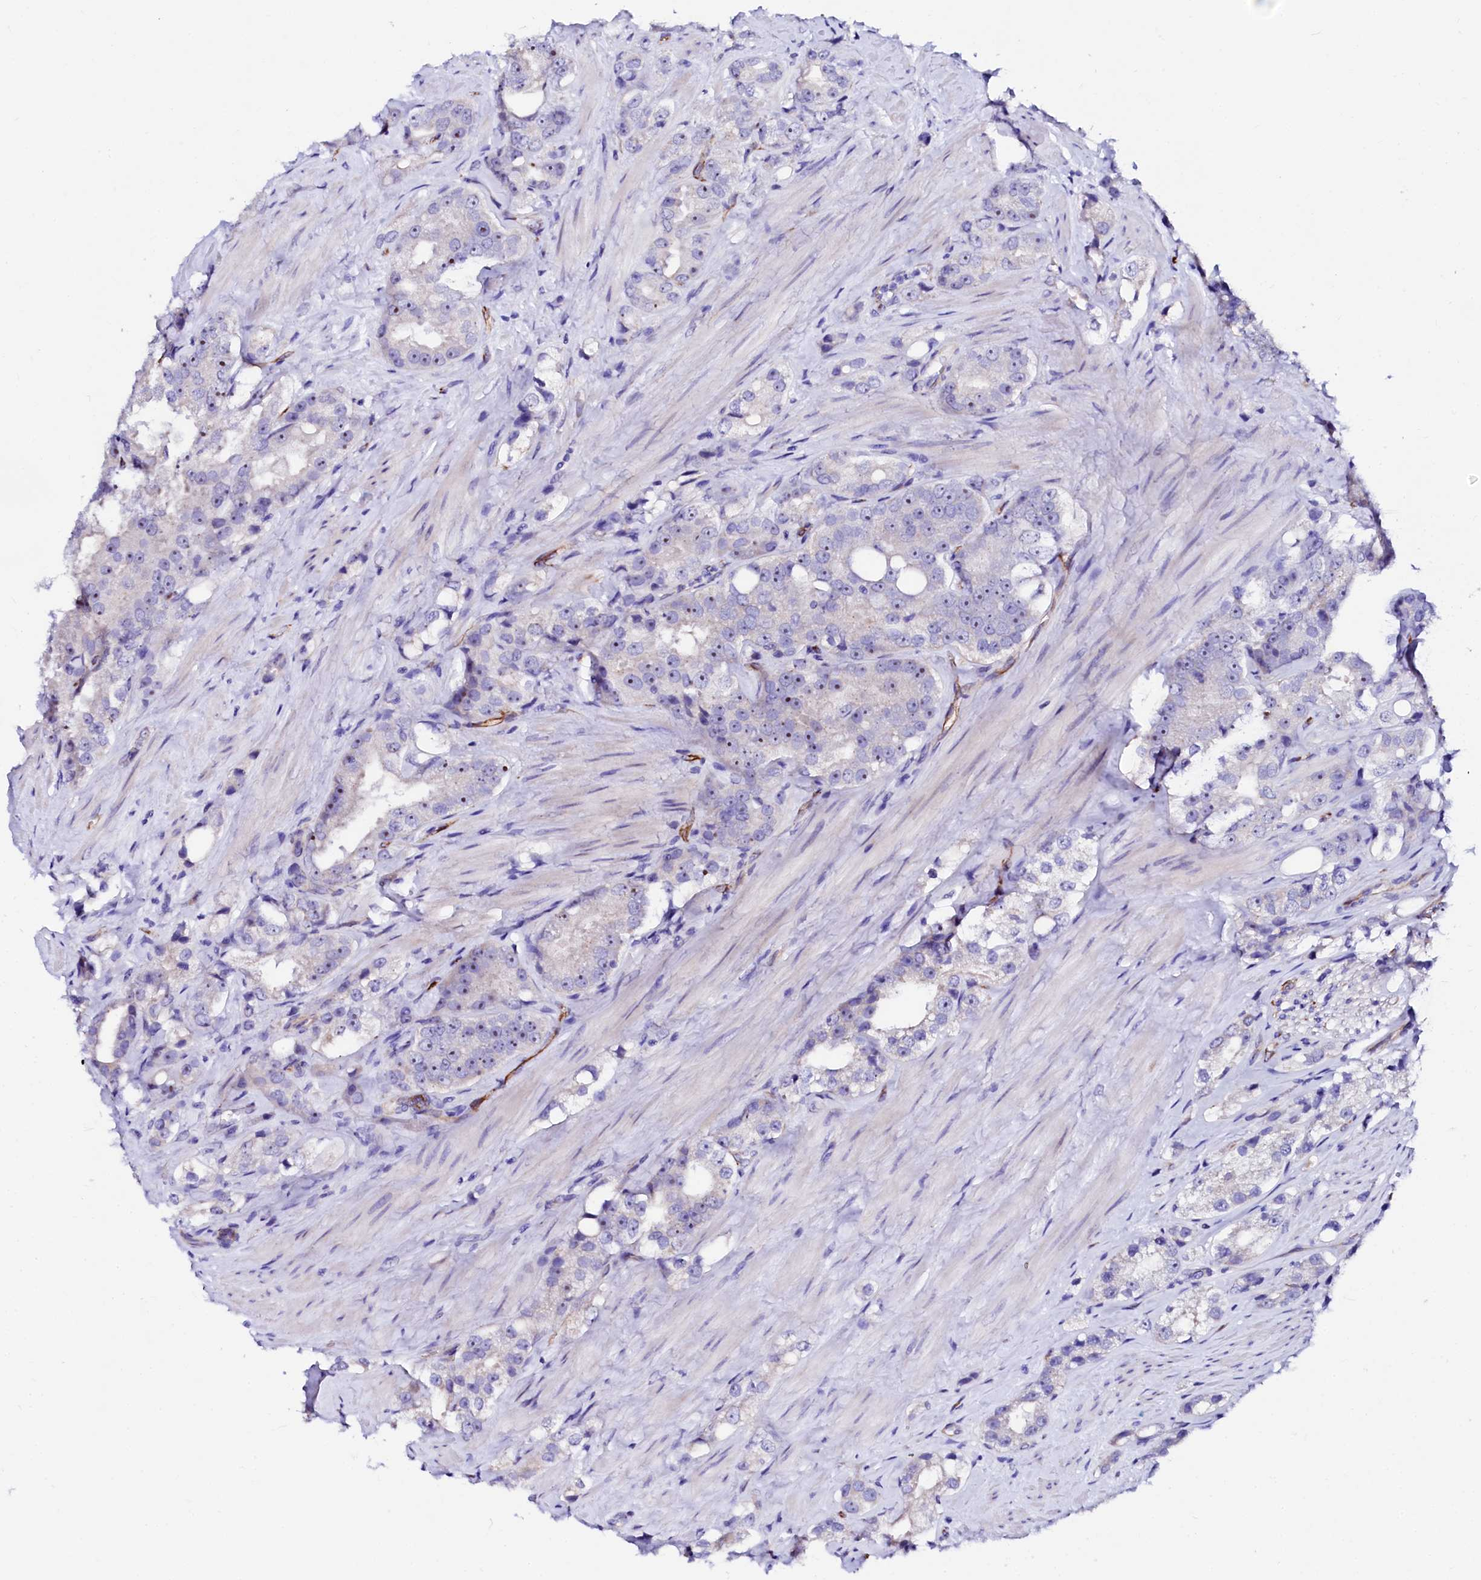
{"staining": {"intensity": "moderate", "quantity": "<25%", "location": "nuclear"}, "tissue": "prostate cancer", "cell_type": "Tumor cells", "image_type": "cancer", "snomed": [{"axis": "morphology", "description": "Adenocarcinoma, NOS"}, {"axis": "topography", "description": "Prostate"}], "caption": "Prostate cancer stained with DAB (3,3'-diaminobenzidine) IHC exhibits low levels of moderate nuclear staining in approximately <25% of tumor cells.", "gene": "SFR1", "patient": {"sex": "male", "age": 79}}